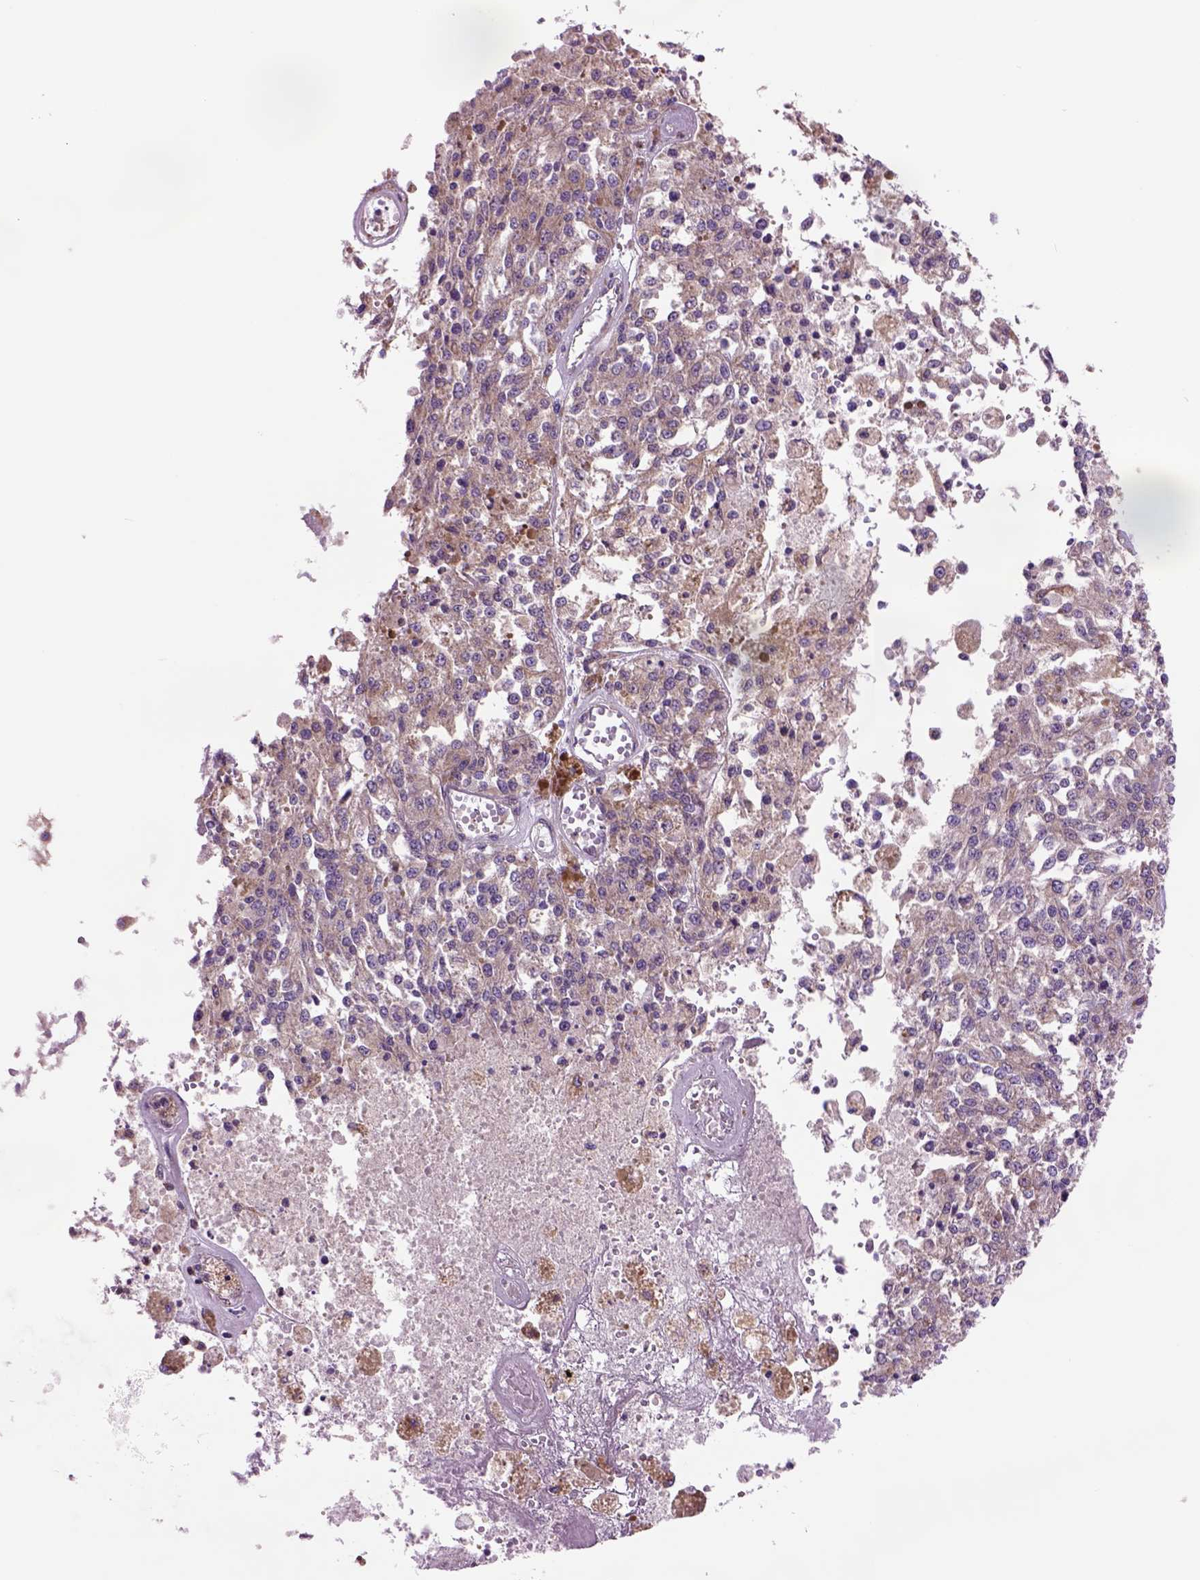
{"staining": {"intensity": "weak", "quantity": ">75%", "location": "cytoplasmic/membranous"}, "tissue": "melanoma", "cell_type": "Tumor cells", "image_type": "cancer", "snomed": [{"axis": "morphology", "description": "Malignant melanoma, Metastatic site"}, {"axis": "topography", "description": "Lymph node"}], "caption": "Tumor cells show low levels of weak cytoplasmic/membranous expression in approximately >75% of cells in malignant melanoma (metastatic site).", "gene": "PIAS3", "patient": {"sex": "female", "age": 64}}